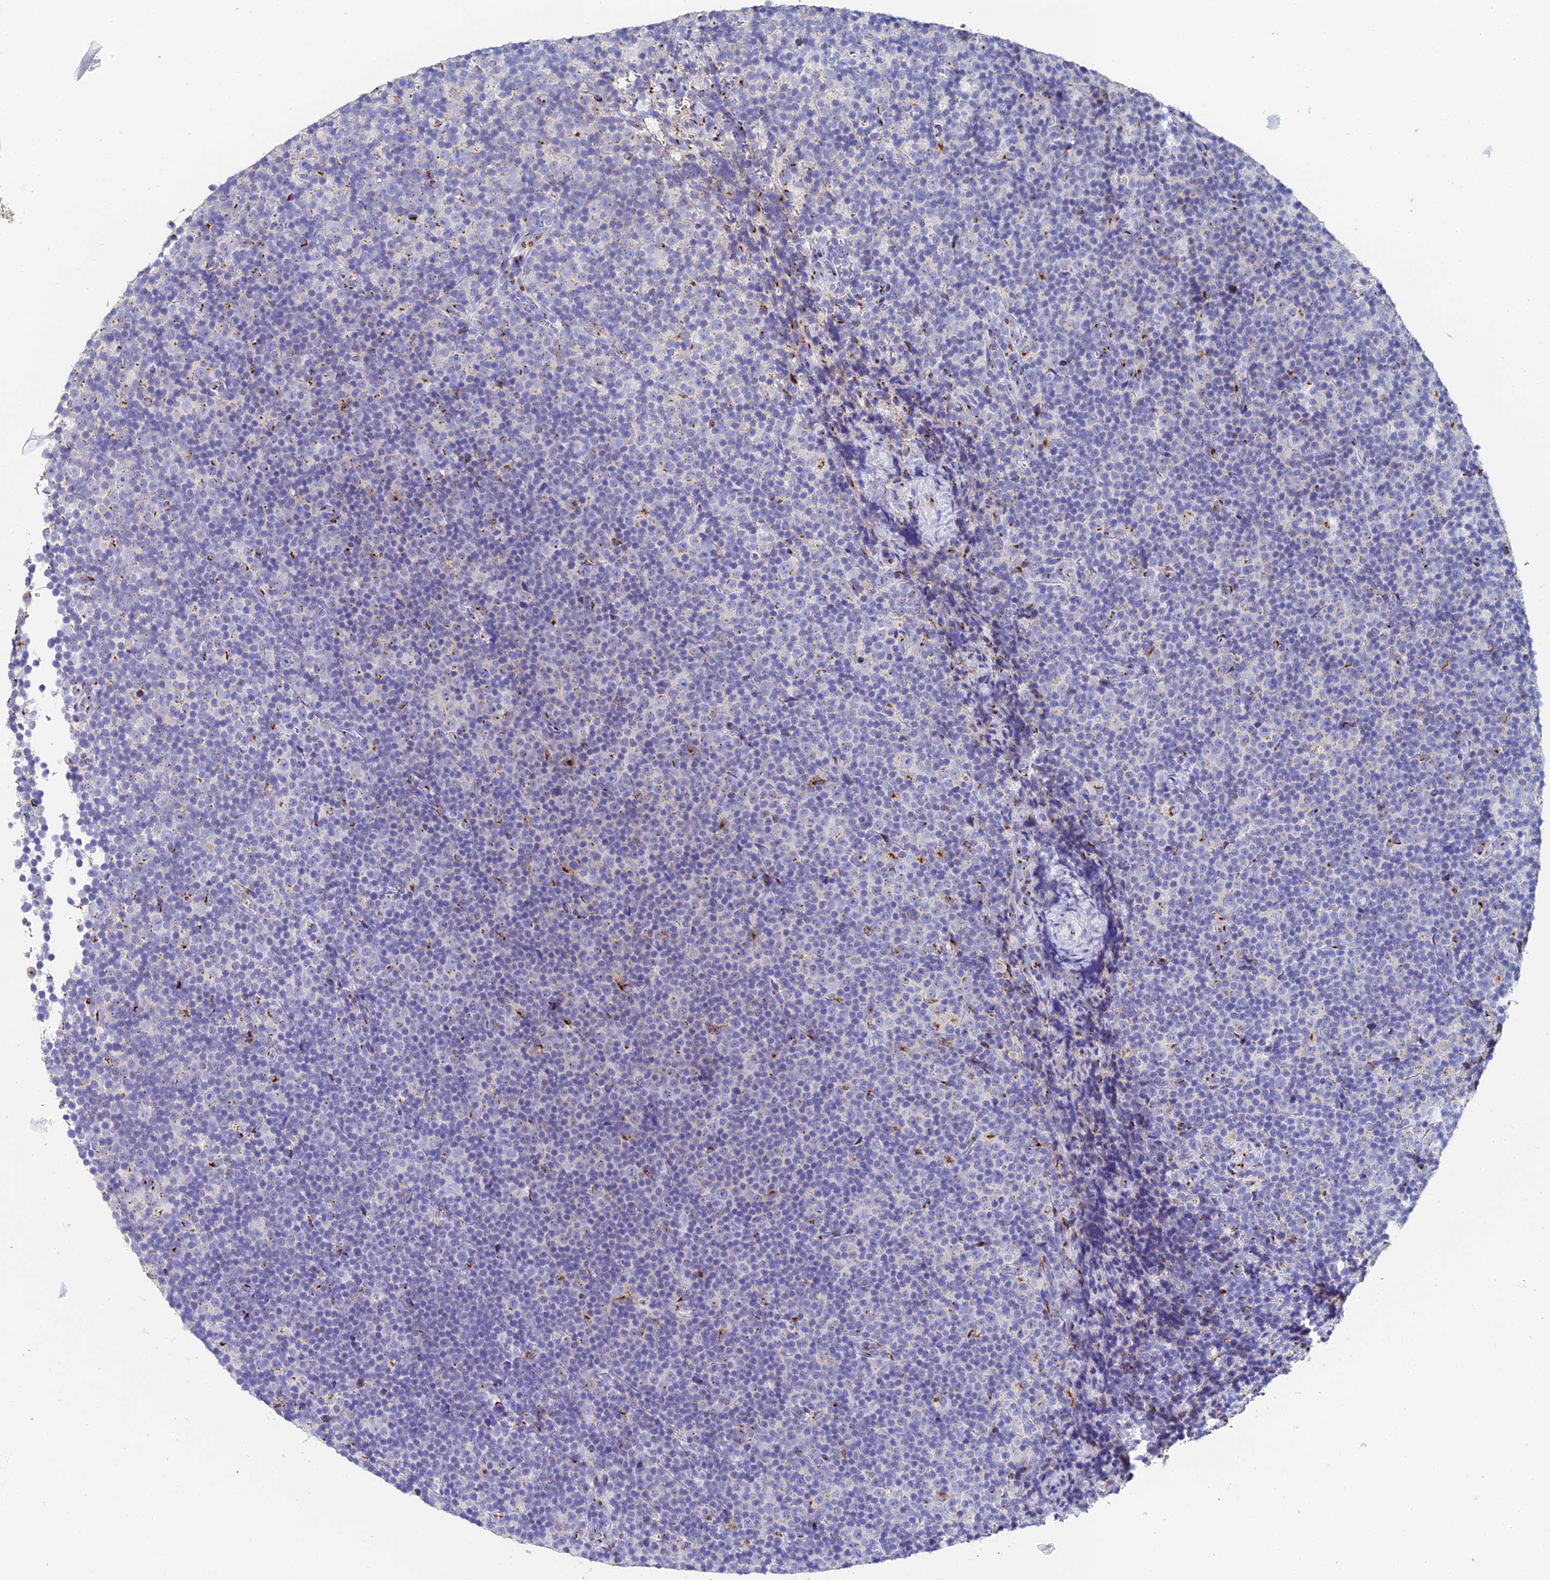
{"staining": {"intensity": "negative", "quantity": "none", "location": "none"}, "tissue": "lymphoma", "cell_type": "Tumor cells", "image_type": "cancer", "snomed": [{"axis": "morphology", "description": "Malignant lymphoma, non-Hodgkin's type, Low grade"}, {"axis": "topography", "description": "Lymph node"}], "caption": "High magnification brightfield microscopy of lymphoma stained with DAB (3,3'-diaminobenzidine) (brown) and counterstained with hematoxylin (blue): tumor cells show no significant expression.", "gene": "ENSG00000268674", "patient": {"sex": "female", "age": 67}}